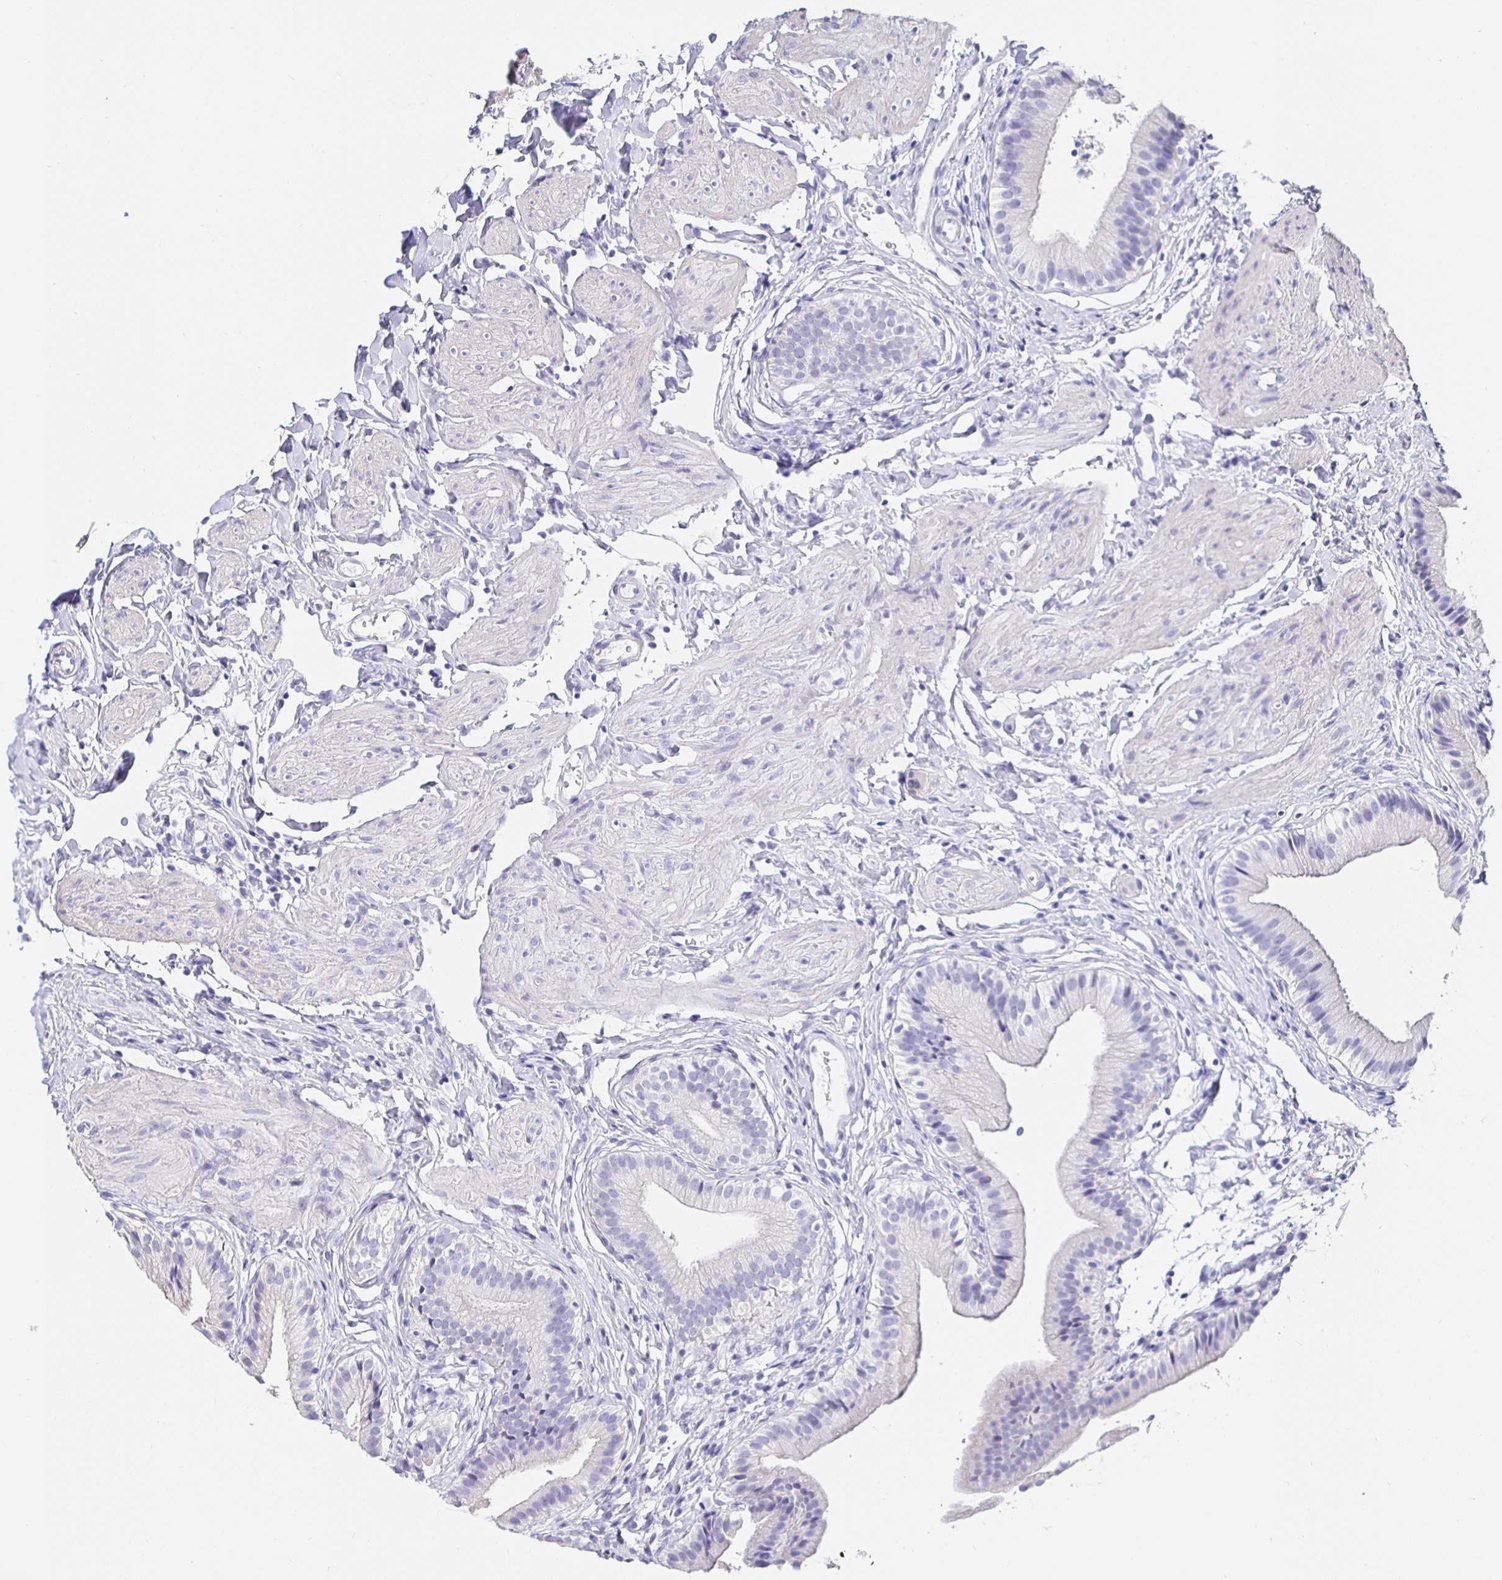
{"staining": {"intensity": "negative", "quantity": "none", "location": "none"}, "tissue": "gallbladder", "cell_type": "Glandular cells", "image_type": "normal", "snomed": [{"axis": "morphology", "description": "Normal tissue, NOS"}, {"axis": "topography", "description": "Gallbladder"}], "caption": "Glandular cells show no significant protein staining in normal gallbladder. Brightfield microscopy of immunohistochemistry (IHC) stained with DAB (brown) and hematoxylin (blue), captured at high magnification.", "gene": "HSPA4L", "patient": {"sex": "female", "age": 47}}